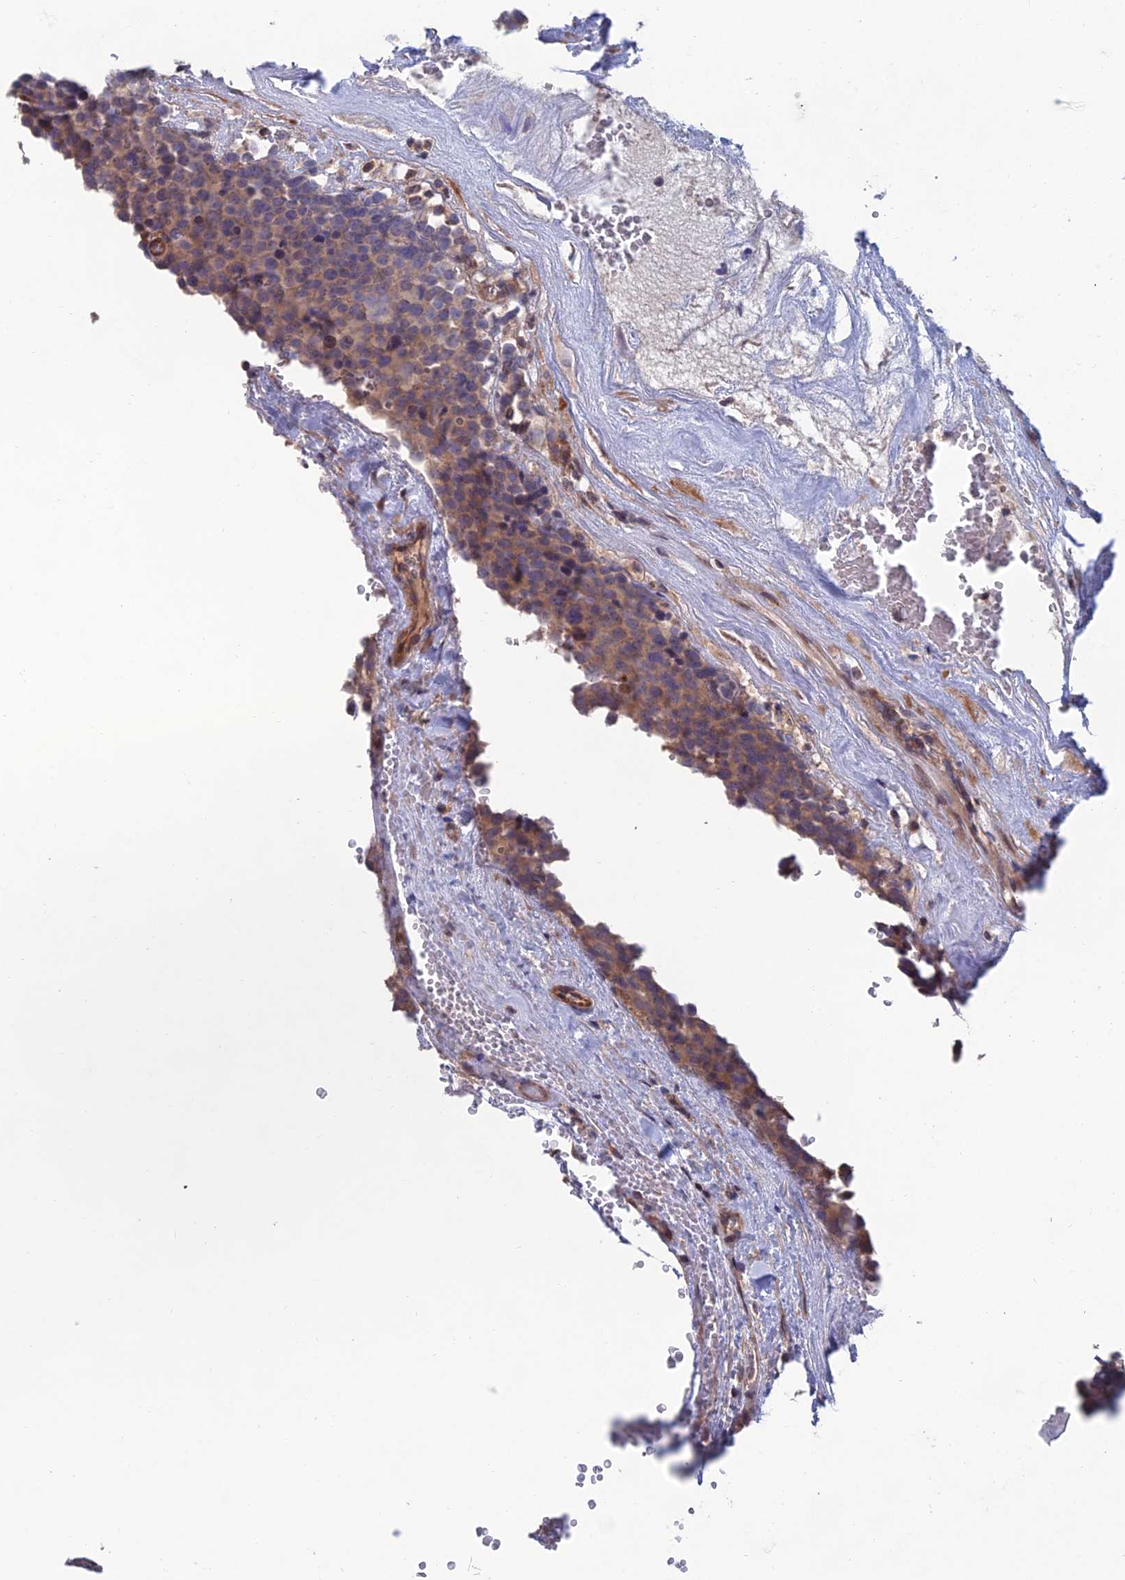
{"staining": {"intensity": "moderate", "quantity": ">75%", "location": "cytoplasmic/membranous"}, "tissue": "testis cancer", "cell_type": "Tumor cells", "image_type": "cancer", "snomed": [{"axis": "morphology", "description": "Seminoma, NOS"}, {"axis": "topography", "description": "Testis"}], "caption": "Immunohistochemical staining of human seminoma (testis) reveals medium levels of moderate cytoplasmic/membranous positivity in approximately >75% of tumor cells.", "gene": "USP37", "patient": {"sex": "male", "age": 71}}